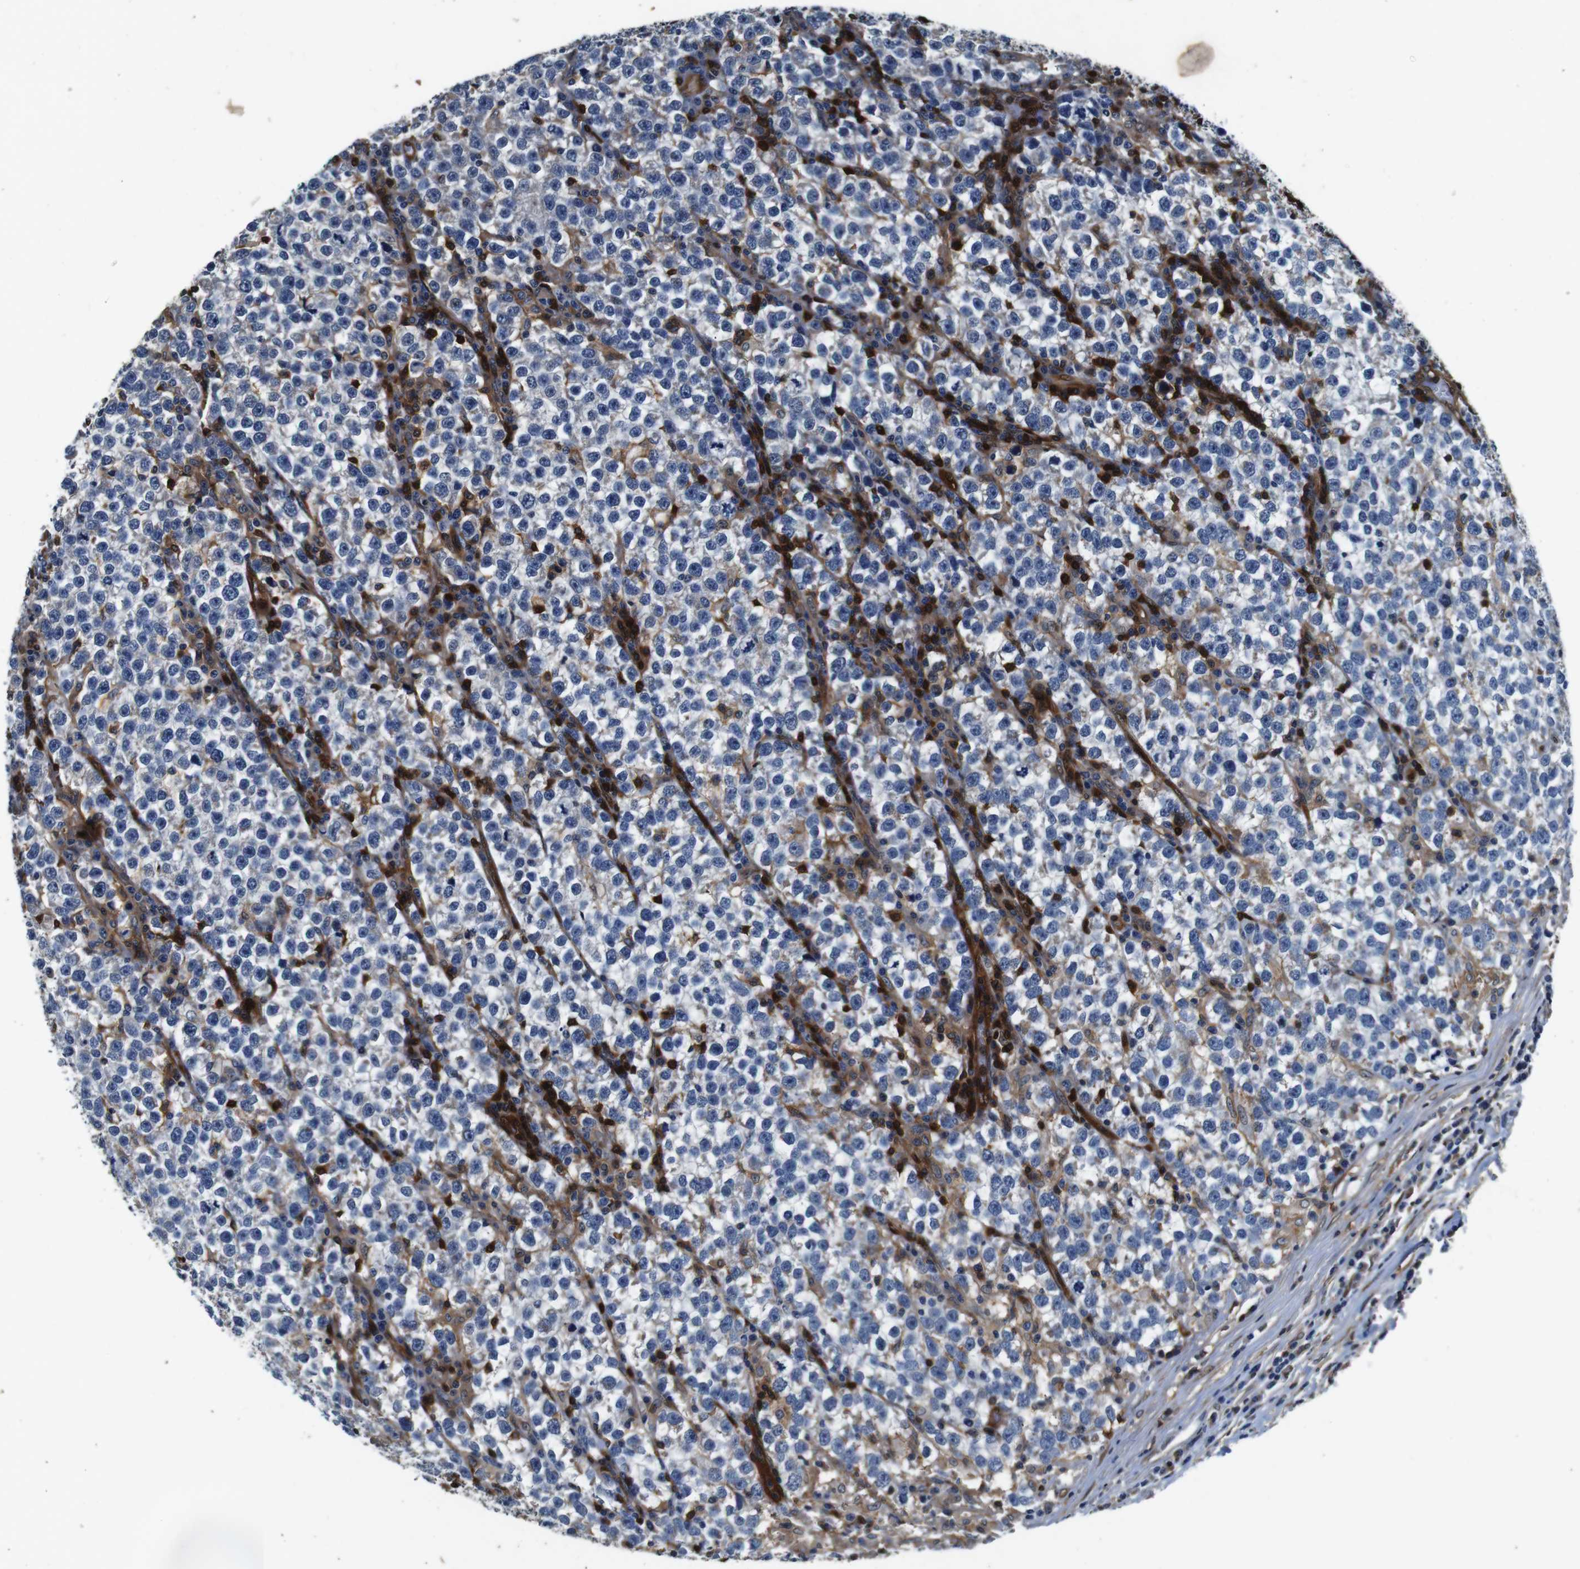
{"staining": {"intensity": "negative", "quantity": "none", "location": "none"}, "tissue": "testis cancer", "cell_type": "Tumor cells", "image_type": "cancer", "snomed": [{"axis": "morphology", "description": "Normal tissue, NOS"}, {"axis": "morphology", "description": "Seminoma, NOS"}, {"axis": "topography", "description": "Testis"}], "caption": "The histopathology image shows no staining of tumor cells in testis cancer (seminoma). Brightfield microscopy of IHC stained with DAB (3,3'-diaminobenzidine) (brown) and hematoxylin (blue), captured at high magnification.", "gene": "ANXA1", "patient": {"sex": "male", "age": 43}}